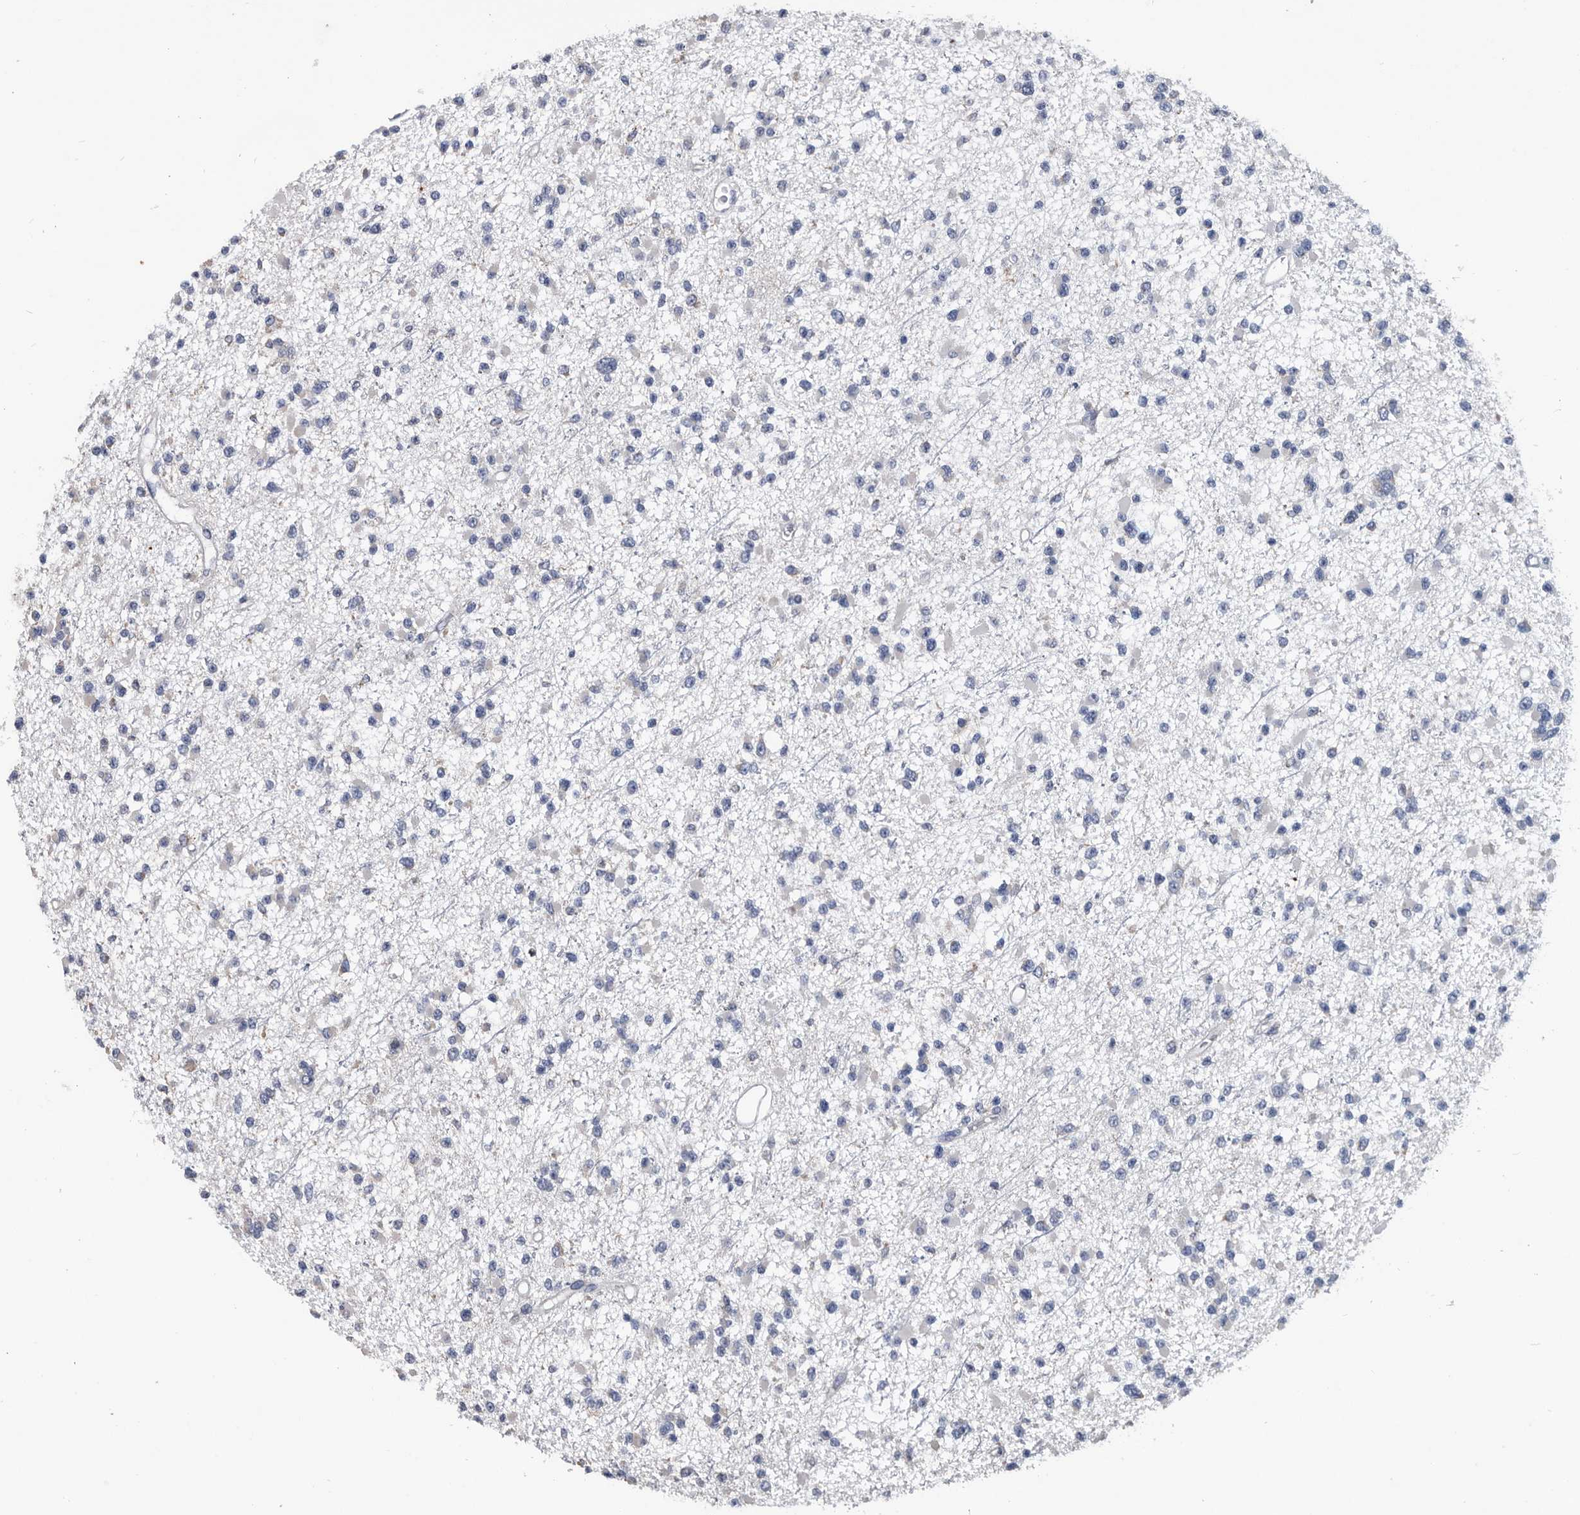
{"staining": {"intensity": "negative", "quantity": "none", "location": "none"}, "tissue": "glioma", "cell_type": "Tumor cells", "image_type": "cancer", "snomed": [{"axis": "morphology", "description": "Glioma, malignant, Low grade"}, {"axis": "topography", "description": "Brain"}], "caption": "Tumor cells show no significant protein staining in glioma. The staining was performed using DAB (3,3'-diaminobenzidine) to visualize the protein expression in brown, while the nuclei were stained in blue with hematoxylin (Magnification: 20x).", "gene": "NRBP1", "patient": {"sex": "female", "age": 22}}